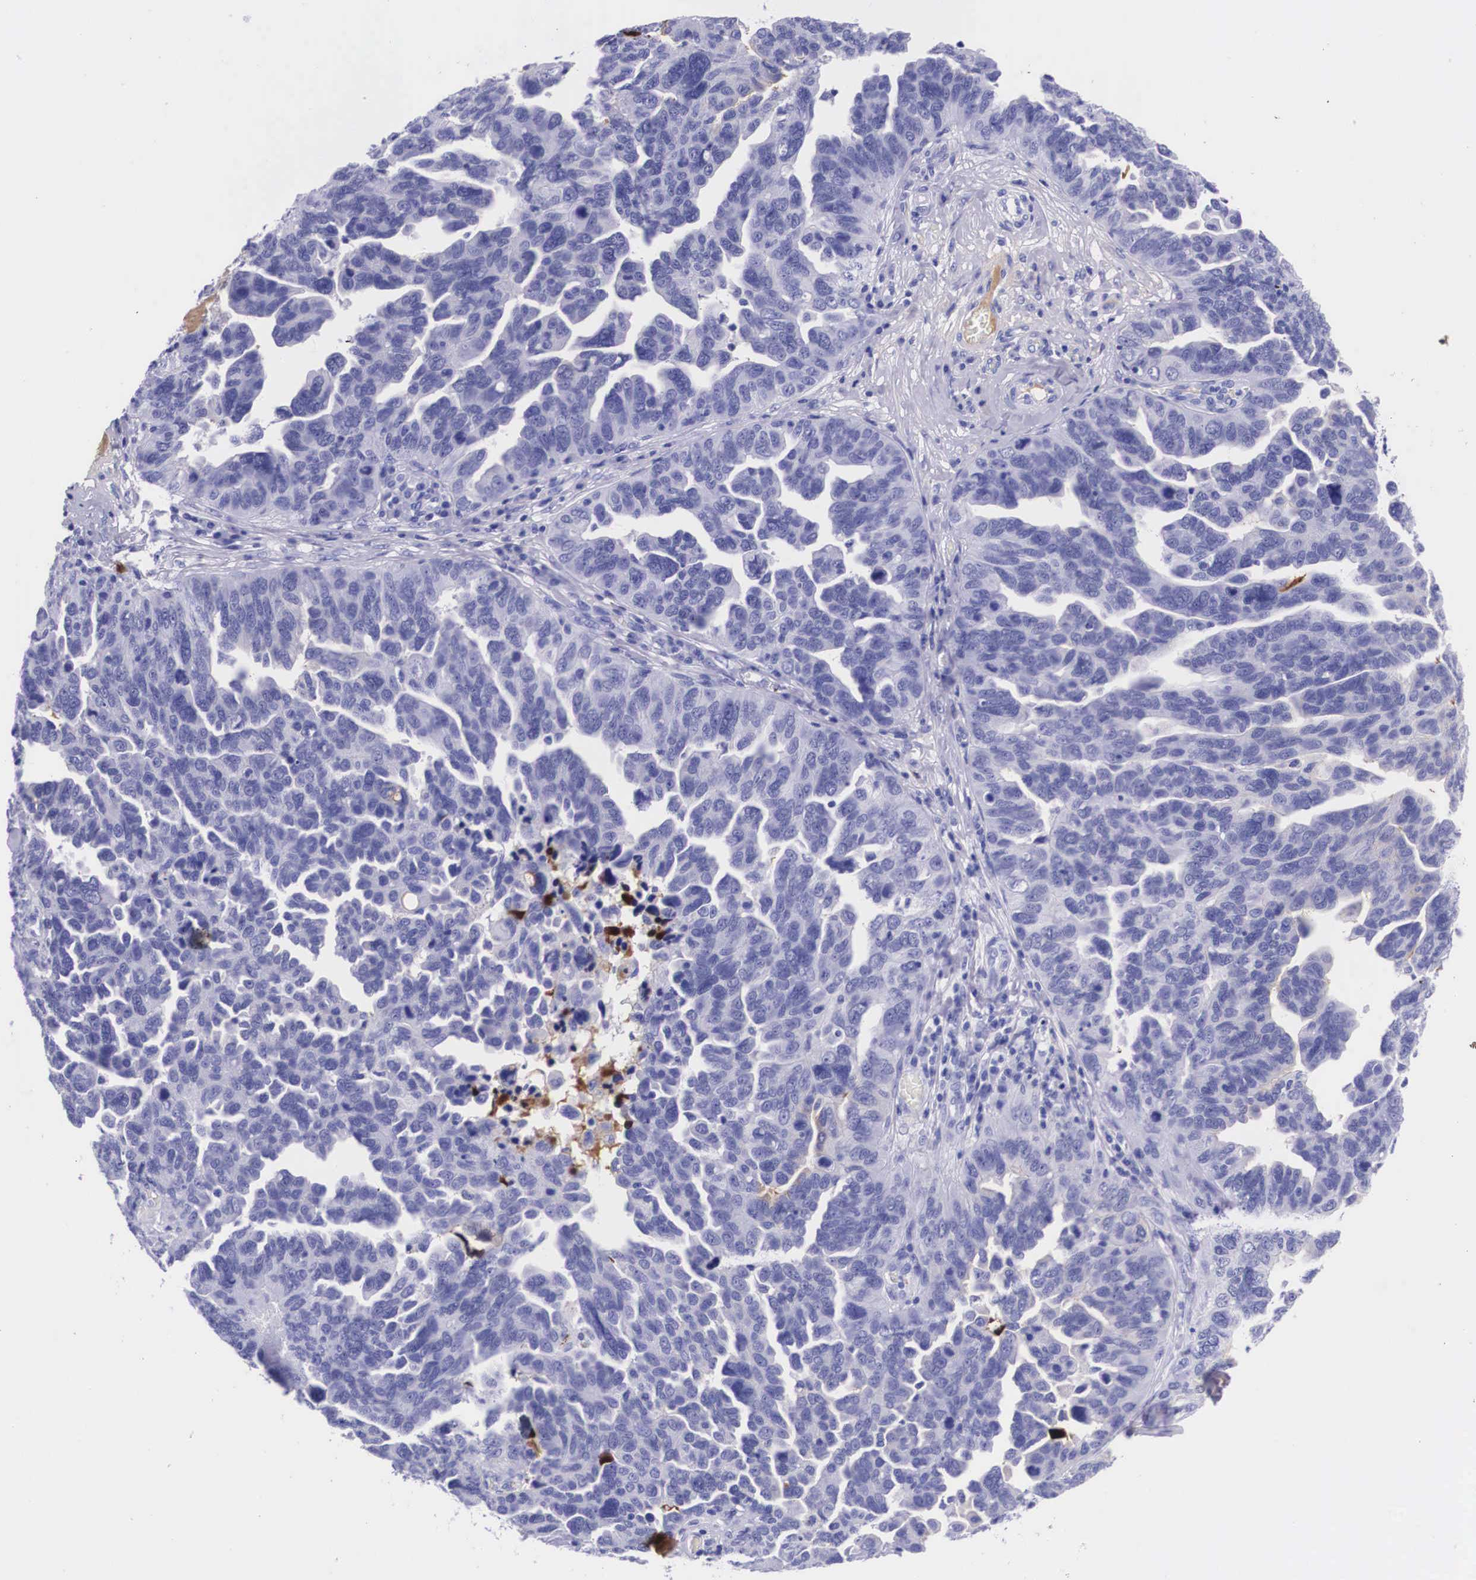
{"staining": {"intensity": "negative", "quantity": "none", "location": "none"}, "tissue": "ovarian cancer", "cell_type": "Tumor cells", "image_type": "cancer", "snomed": [{"axis": "morphology", "description": "Cystadenocarcinoma, serous, NOS"}, {"axis": "topography", "description": "Ovary"}], "caption": "This micrograph is of ovarian cancer stained with immunohistochemistry to label a protein in brown with the nuclei are counter-stained blue. There is no staining in tumor cells. (DAB immunohistochemistry (IHC) with hematoxylin counter stain).", "gene": "PLG", "patient": {"sex": "female", "age": 64}}